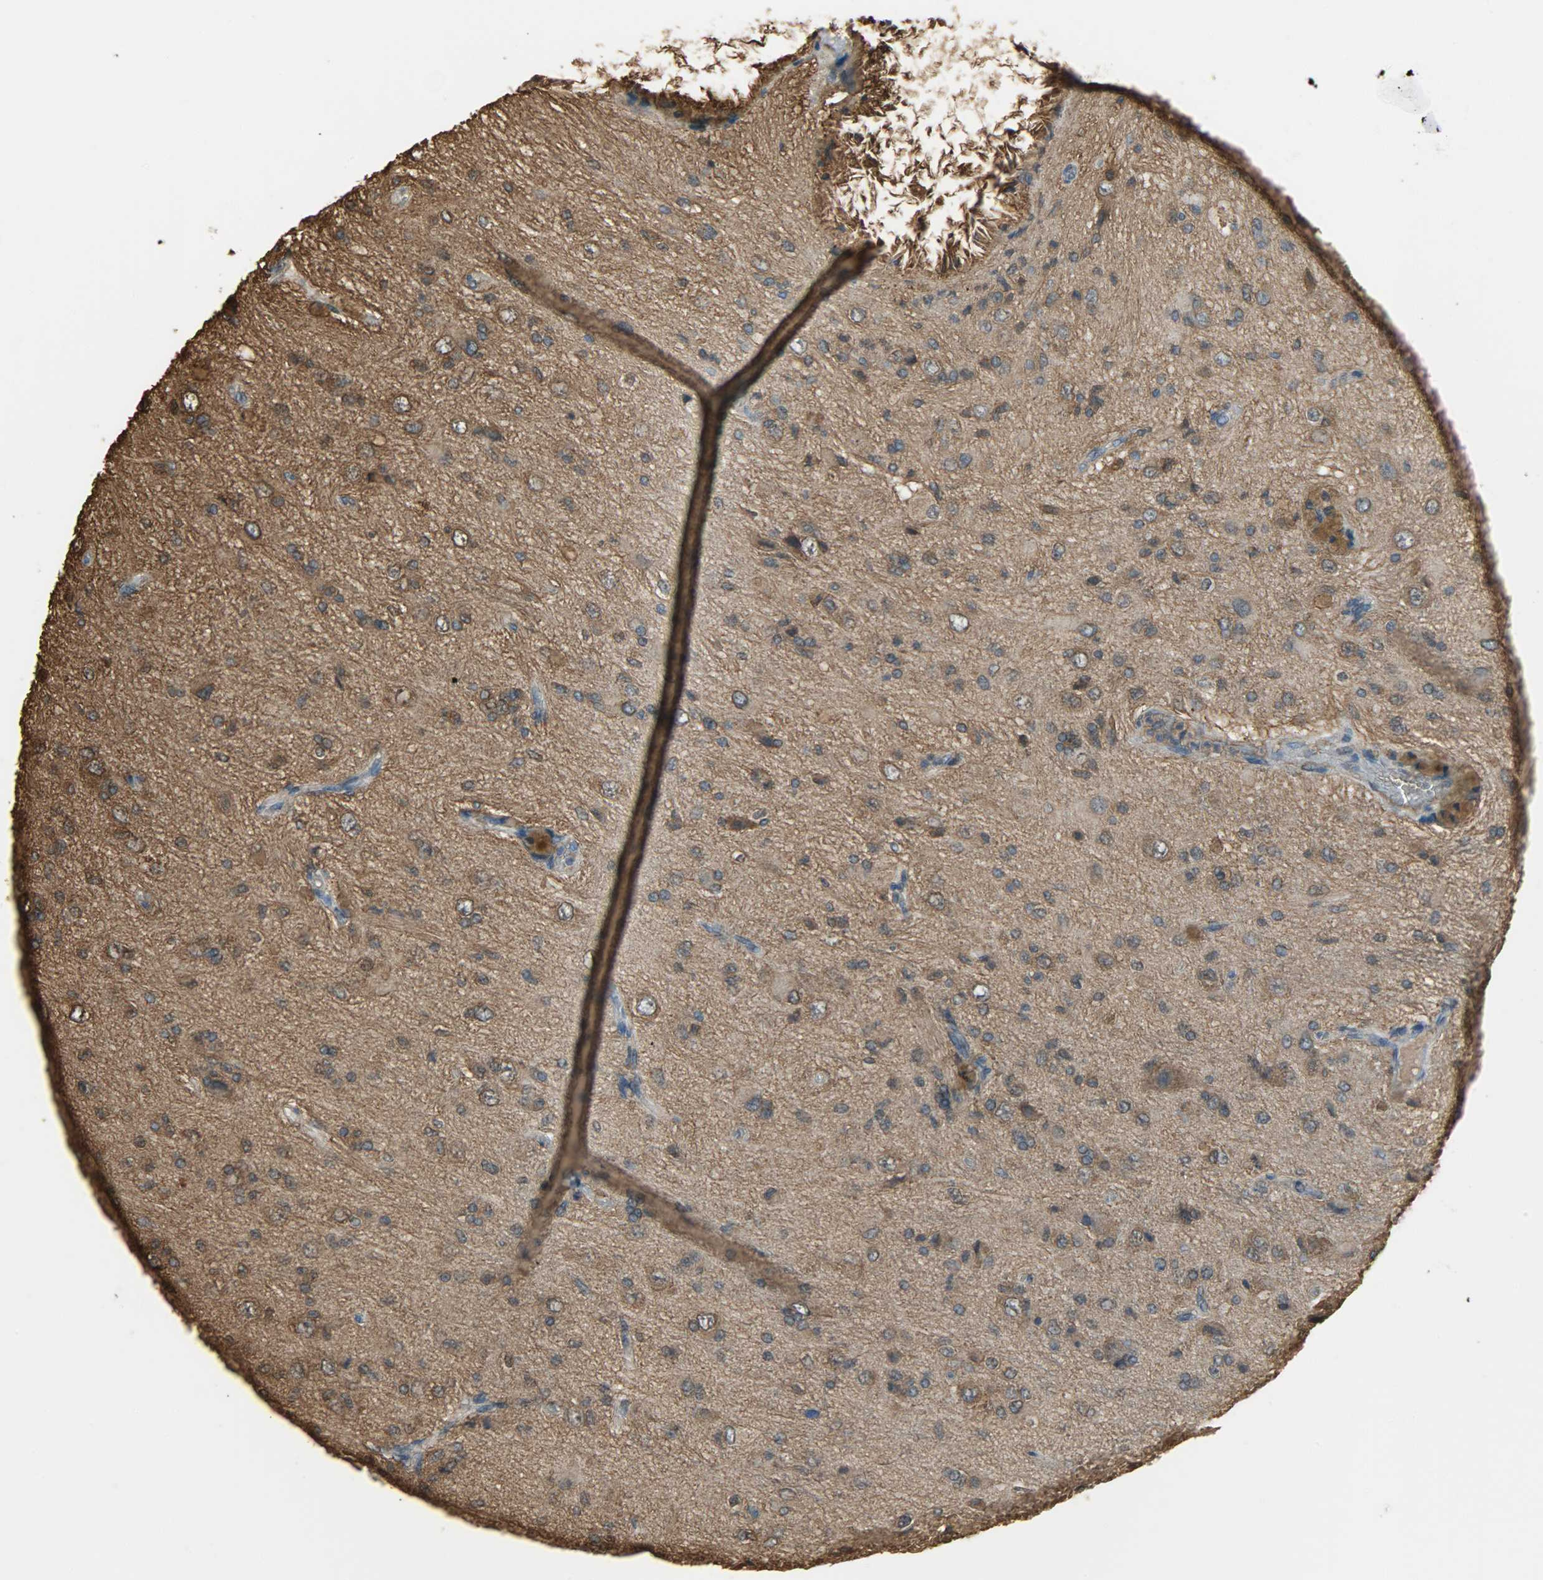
{"staining": {"intensity": "strong", "quantity": ">75%", "location": "cytoplasmic/membranous"}, "tissue": "glioma", "cell_type": "Tumor cells", "image_type": "cancer", "snomed": [{"axis": "morphology", "description": "Glioma, malignant, High grade"}, {"axis": "topography", "description": "Brain"}], "caption": "The photomicrograph demonstrates a brown stain indicating the presence of a protein in the cytoplasmic/membranous of tumor cells in glioma.", "gene": "LDHB", "patient": {"sex": "male", "age": 47}}